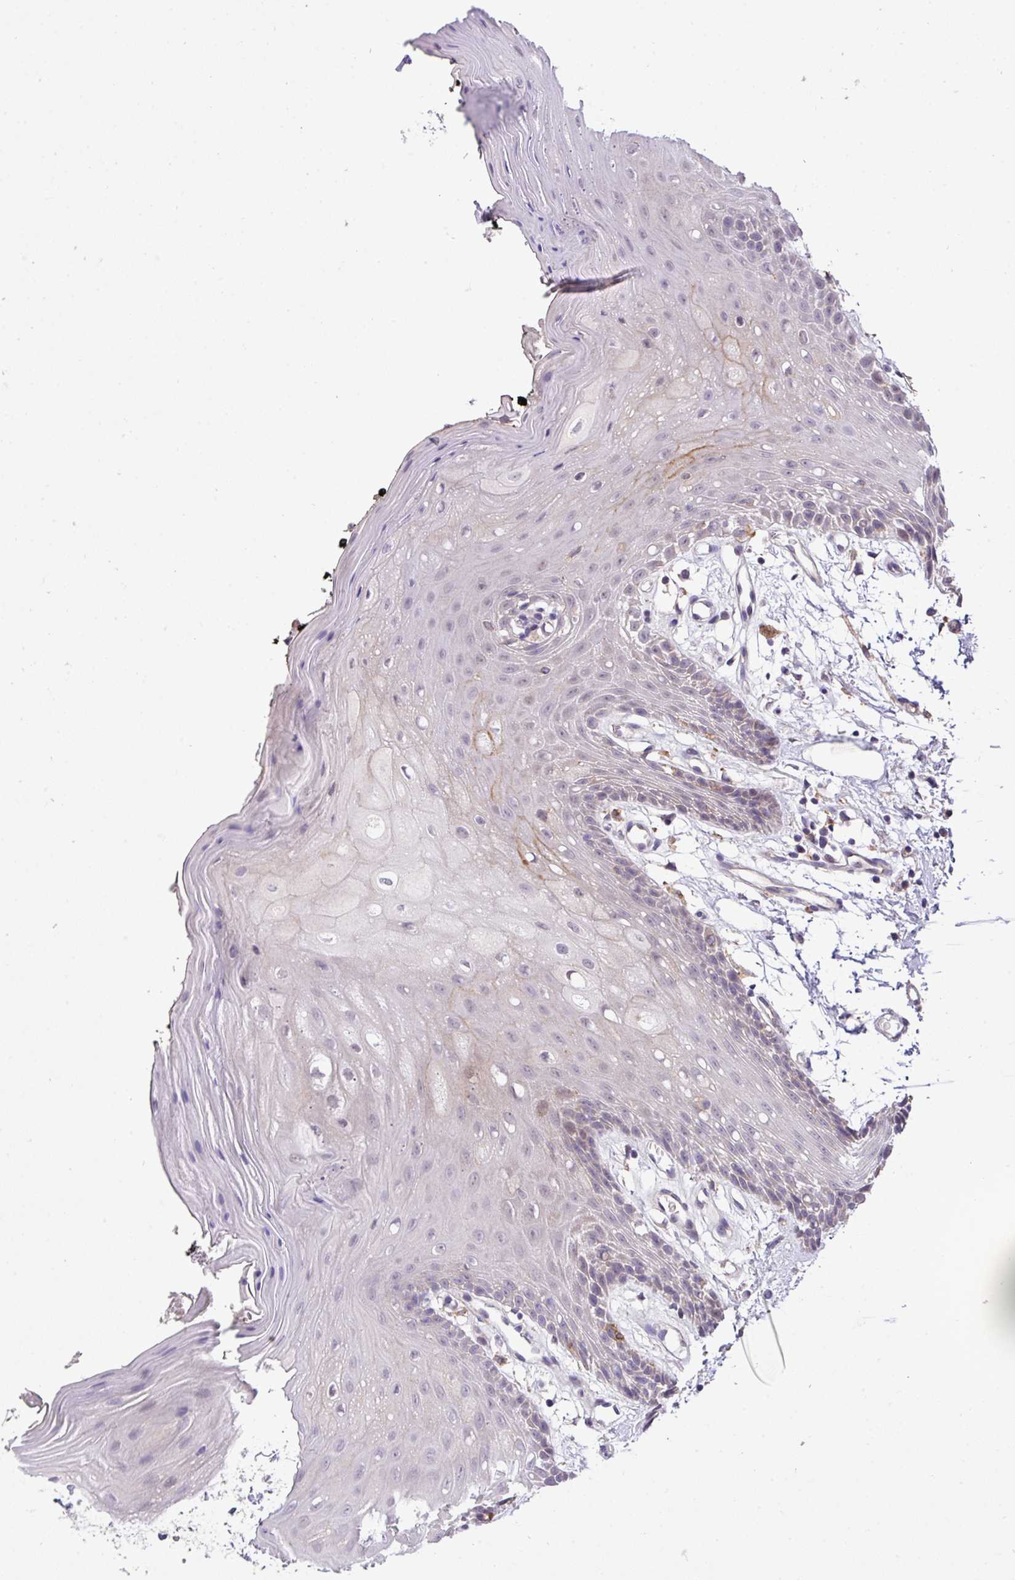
{"staining": {"intensity": "negative", "quantity": "none", "location": "none"}, "tissue": "oral mucosa", "cell_type": "Squamous epithelial cells", "image_type": "normal", "snomed": [{"axis": "morphology", "description": "Normal tissue, NOS"}, {"axis": "topography", "description": "Oral tissue"}, {"axis": "topography", "description": "Tounge, NOS"}], "caption": "The histopathology image displays no staining of squamous epithelial cells in normal oral mucosa.", "gene": "RPP25L", "patient": {"sex": "female", "age": 59}}